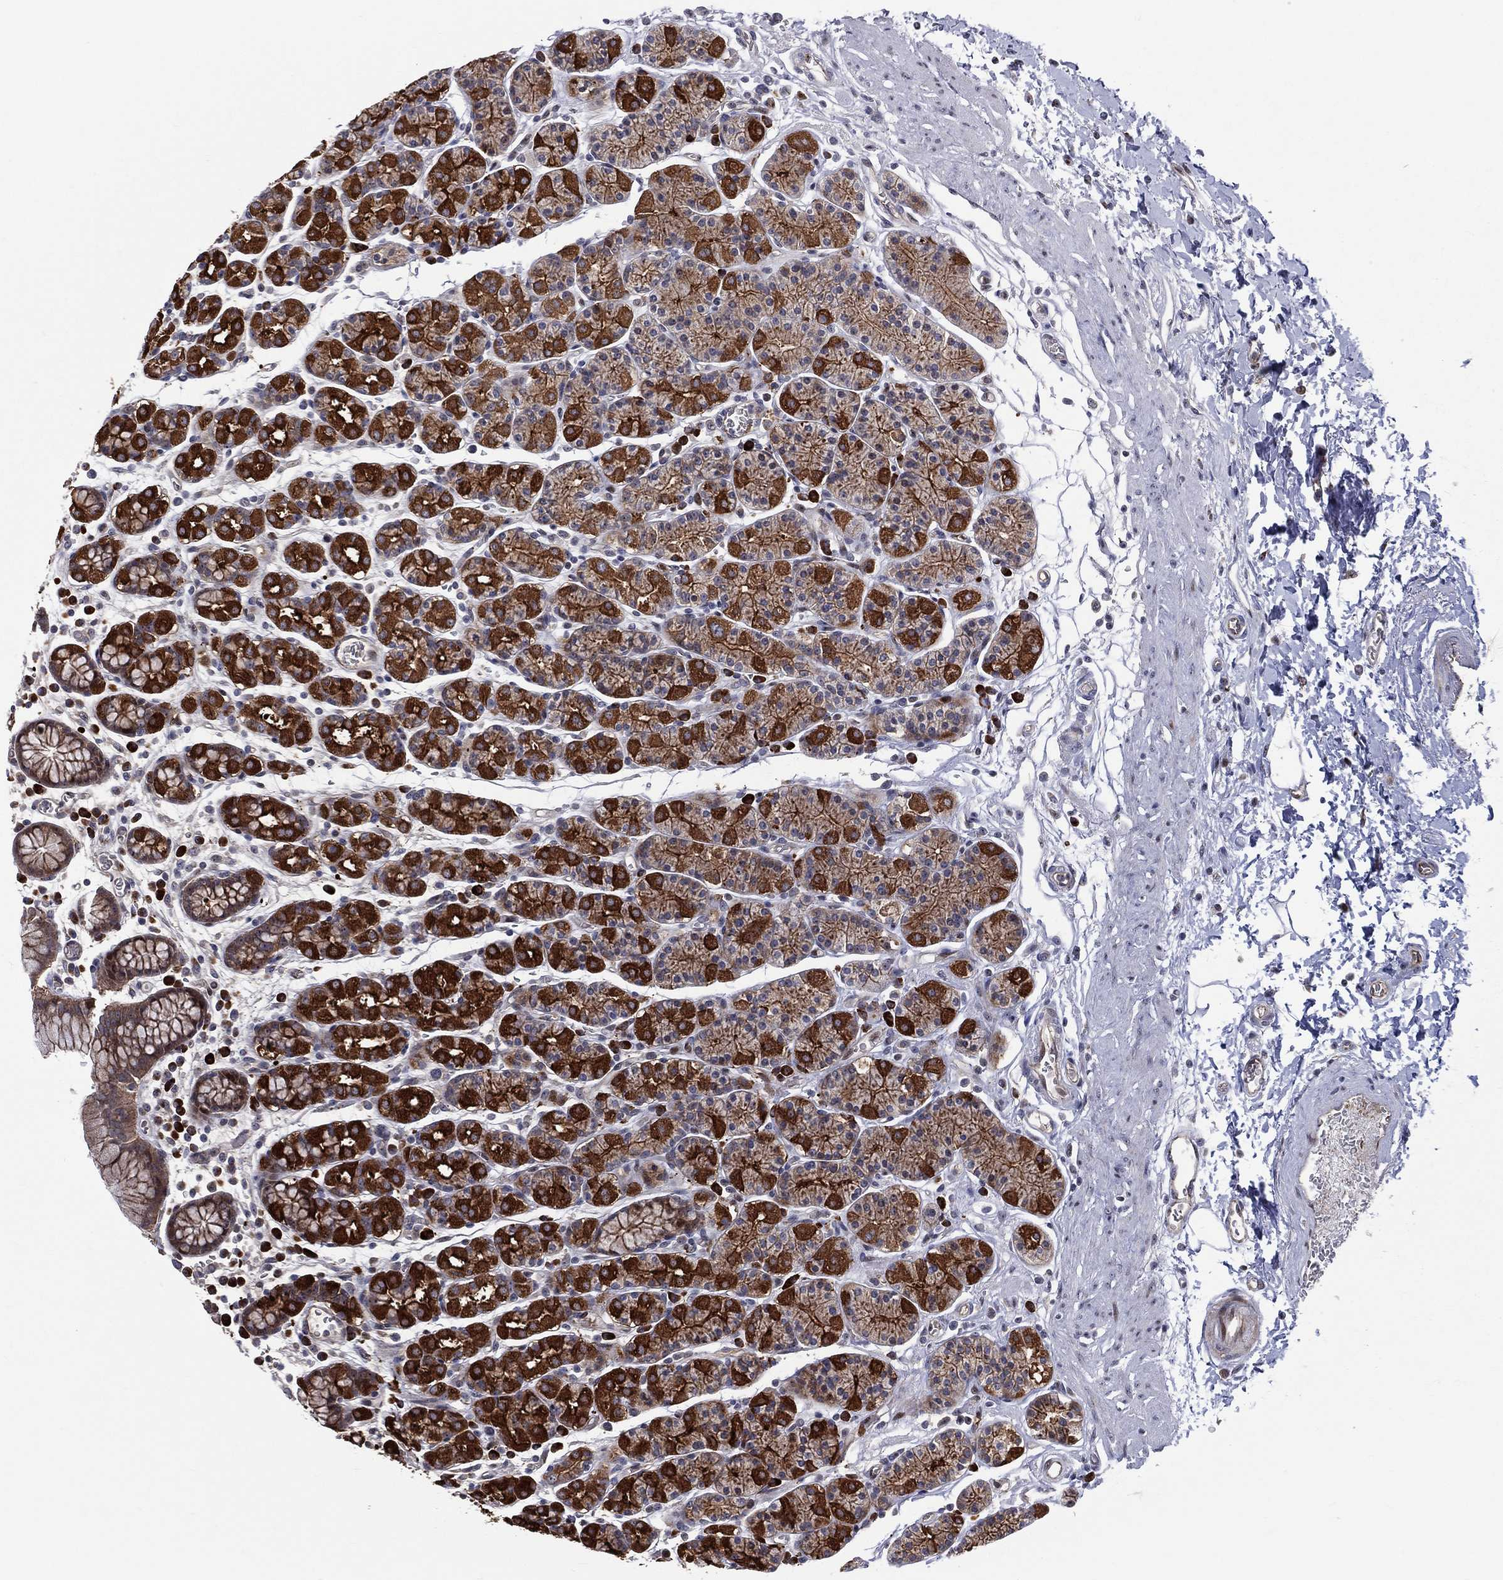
{"staining": {"intensity": "strong", "quantity": "25%-75%", "location": "cytoplasmic/membranous"}, "tissue": "stomach", "cell_type": "Glandular cells", "image_type": "normal", "snomed": [{"axis": "morphology", "description": "Normal tissue, NOS"}, {"axis": "topography", "description": "Stomach, upper"}, {"axis": "topography", "description": "Stomach"}], "caption": "An immunohistochemistry histopathology image of benign tissue is shown. Protein staining in brown shows strong cytoplasmic/membranous positivity in stomach within glandular cells.", "gene": "VHL", "patient": {"sex": "male", "age": 62}}